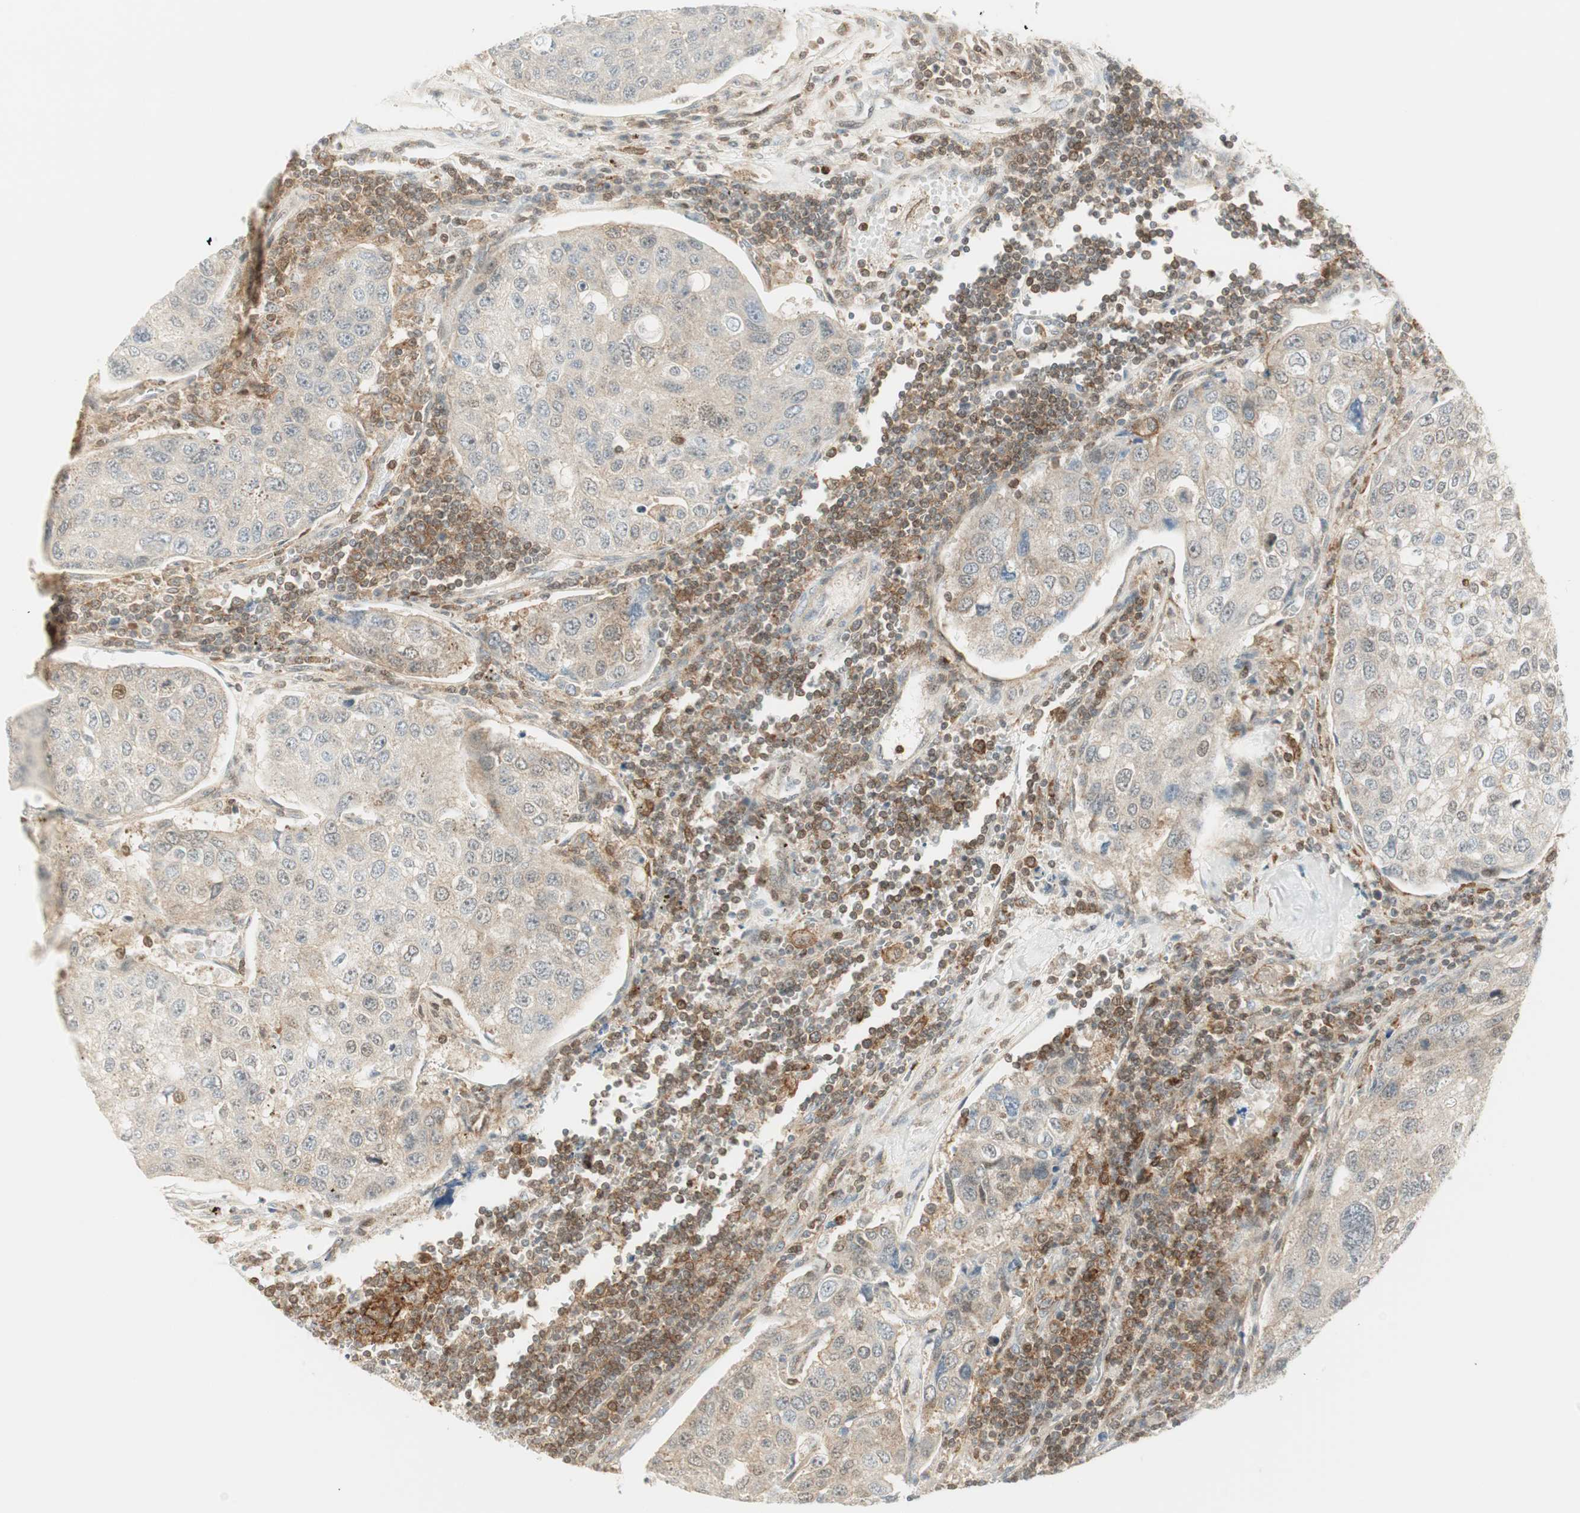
{"staining": {"intensity": "weak", "quantity": ">75%", "location": "cytoplasmic/membranous"}, "tissue": "urothelial cancer", "cell_type": "Tumor cells", "image_type": "cancer", "snomed": [{"axis": "morphology", "description": "Urothelial carcinoma, High grade"}, {"axis": "topography", "description": "Lymph node"}, {"axis": "topography", "description": "Urinary bladder"}], "caption": "Immunohistochemical staining of human urothelial cancer displays low levels of weak cytoplasmic/membranous protein expression in about >75% of tumor cells.", "gene": "PPP1CA", "patient": {"sex": "male", "age": 51}}